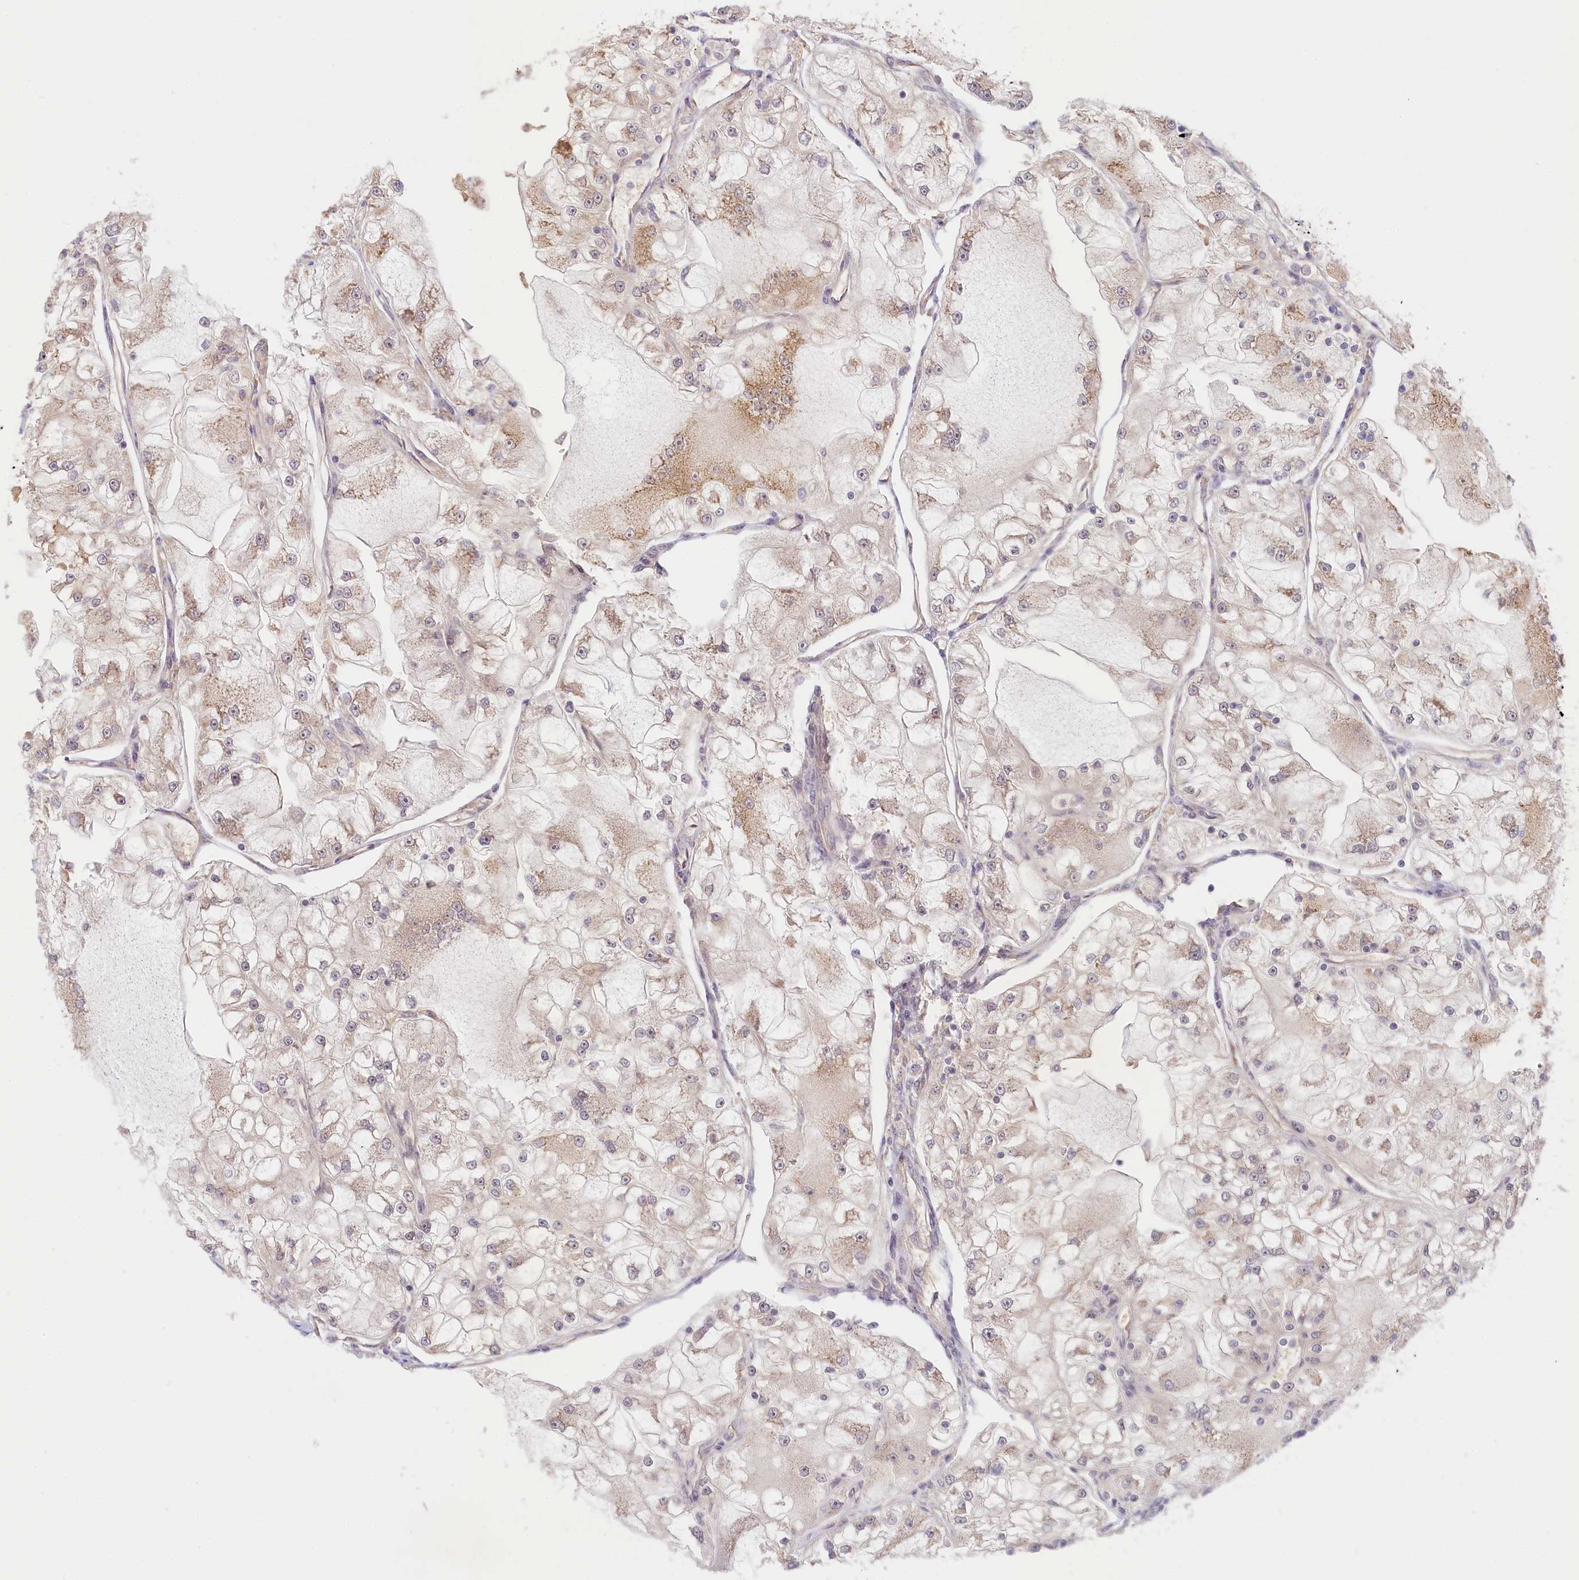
{"staining": {"intensity": "moderate", "quantity": "<25%", "location": "cytoplasmic/membranous"}, "tissue": "renal cancer", "cell_type": "Tumor cells", "image_type": "cancer", "snomed": [{"axis": "morphology", "description": "Adenocarcinoma, NOS"}, {"axis": "topography", "description": "Kidney"}], "caption": "IHC image of human renal cancer (adenocarcinoma) stained for a protein (brown), which exhibits low levels of moderate cytoplasmic/membranous expression in approximately <25% of tumor cells.", "gene": "C19orf44", "patient": {"sex": "female", "age": 72}}